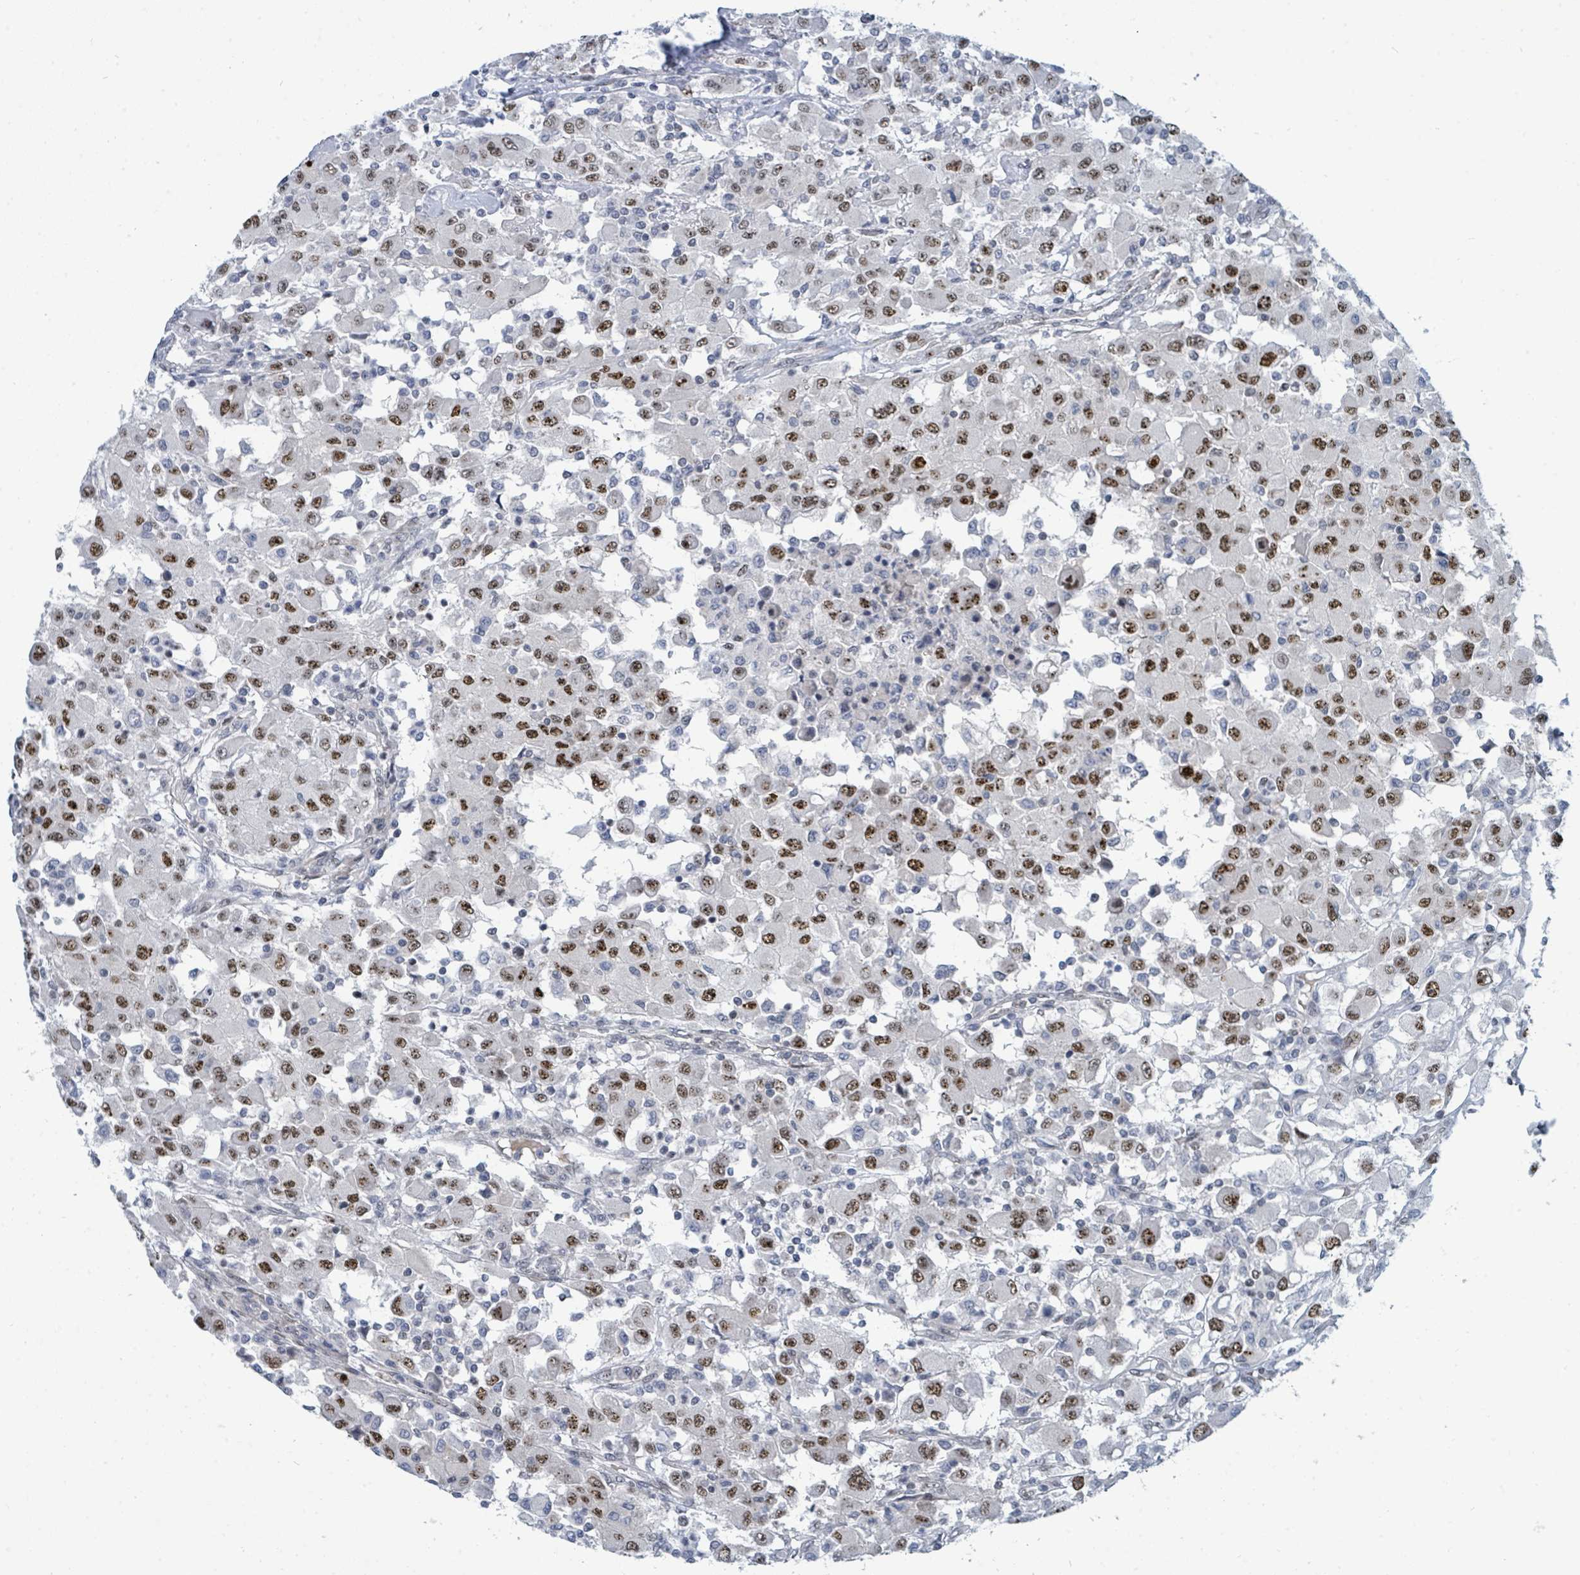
{"staining": {"intensity": "moderate", "quantity": "25%-75%", "location": "nuclear"}, "tissue": "renal cancer", "cell_type": "Tumor cells", "image_type": "cancer", "snomed": [{"axis": "morphology", "description": "Adenocarcinoma, NOS"}, {"axis": "topography", "description": "Kidney"}], "caption": "A brown stain highlights moderate nuclear staining of a protein in human renal cancer (adenocarcinoma) tumor cells.", "gene": "SUMO4", "patient": {"sex": "female", "age": 67}}